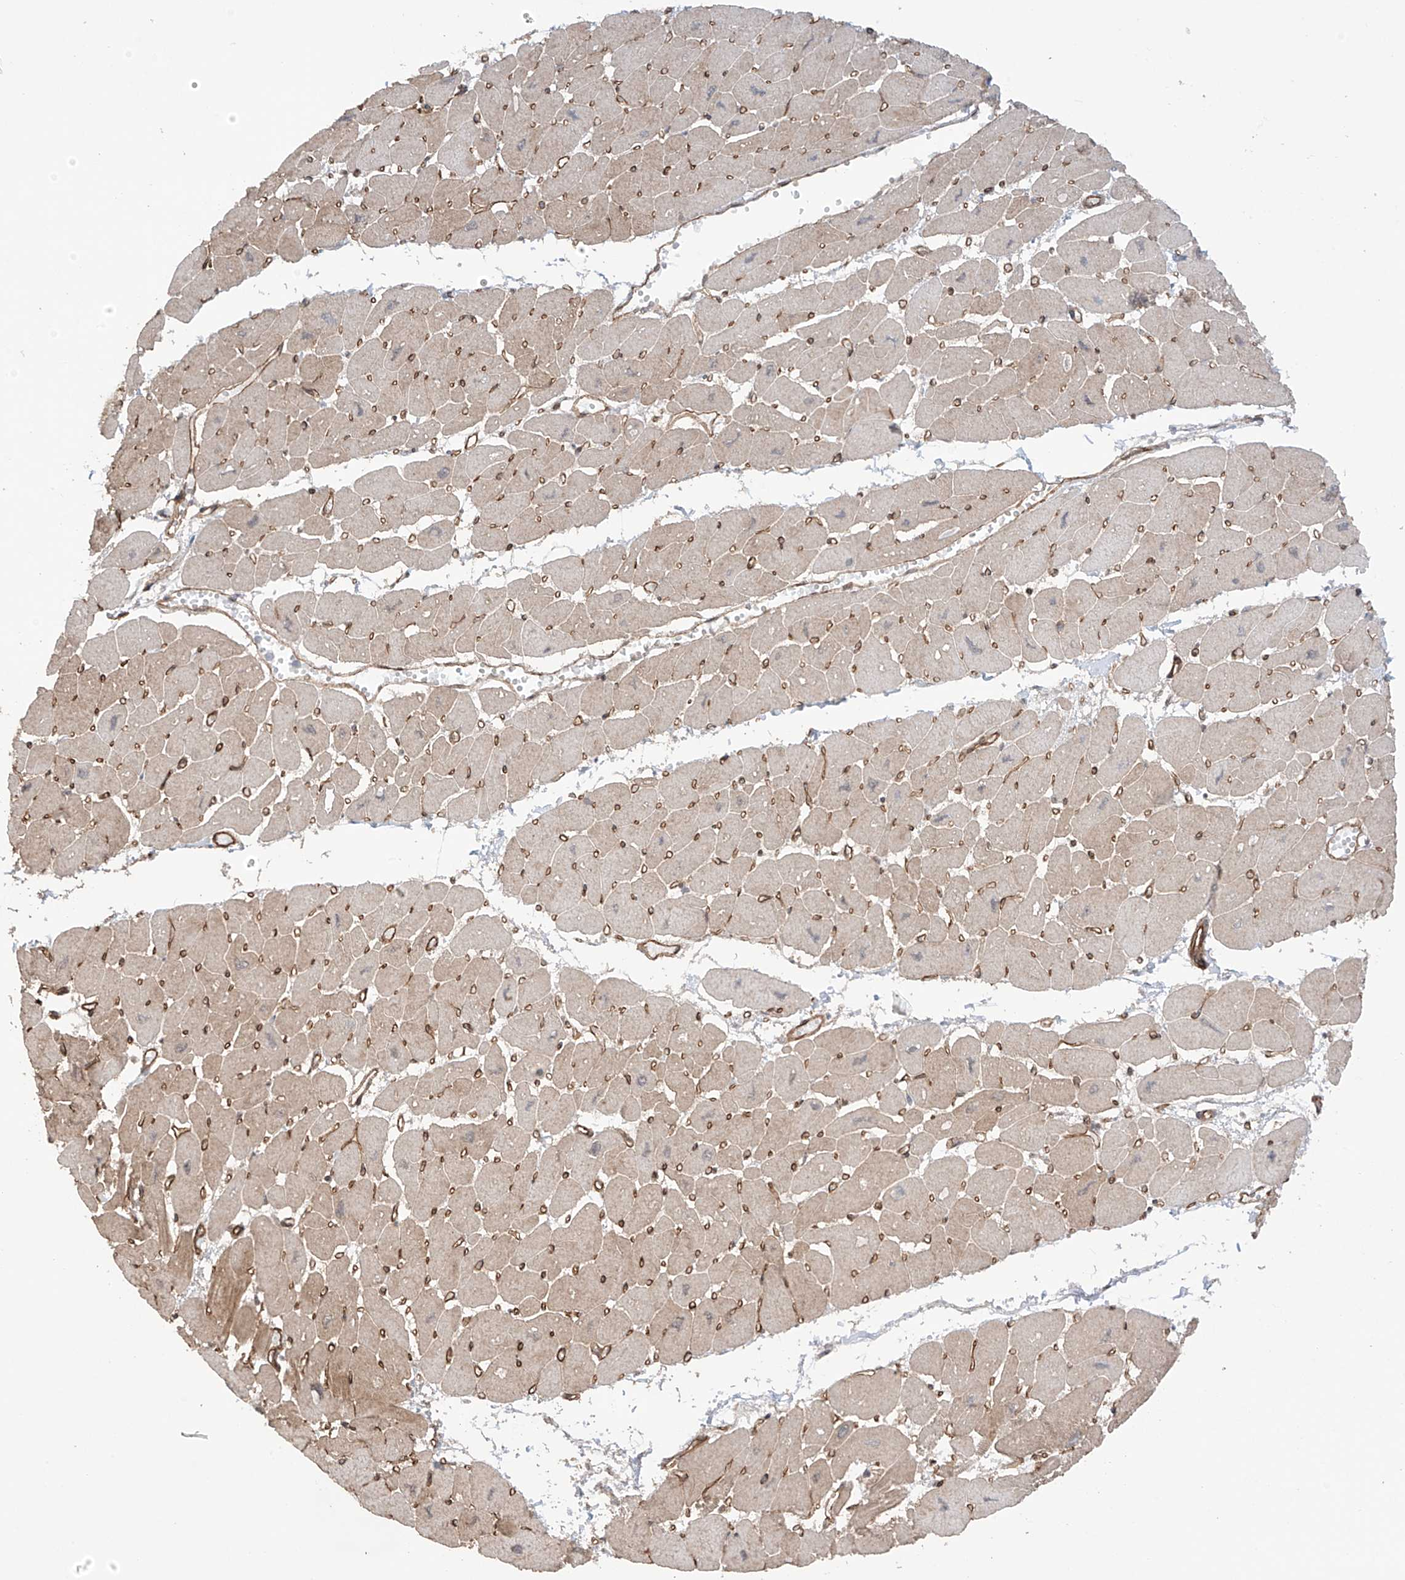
{"staining": {"intensity": "moderate", "quantity": ">75%", "location": "cytoplasmic/membranous"}, "tissue": "heart muscle", "cell_type": "Cardiomyocytes", "image_type": "normal", "snomed": [{"axis": "morphology", "description": "Normal tissue, NOS"}, {"axis": "topography", "description": "Heart"}], "caption": "Cardiomyocytes display medium levels of moderate cytoplasmic/membranous positivity in approximately >75% of cells in unremarkable heart muscle. Nuclei are stained in blue.", "gene": "TTLL5", "patient": {"sex": "female", "age": 54}}